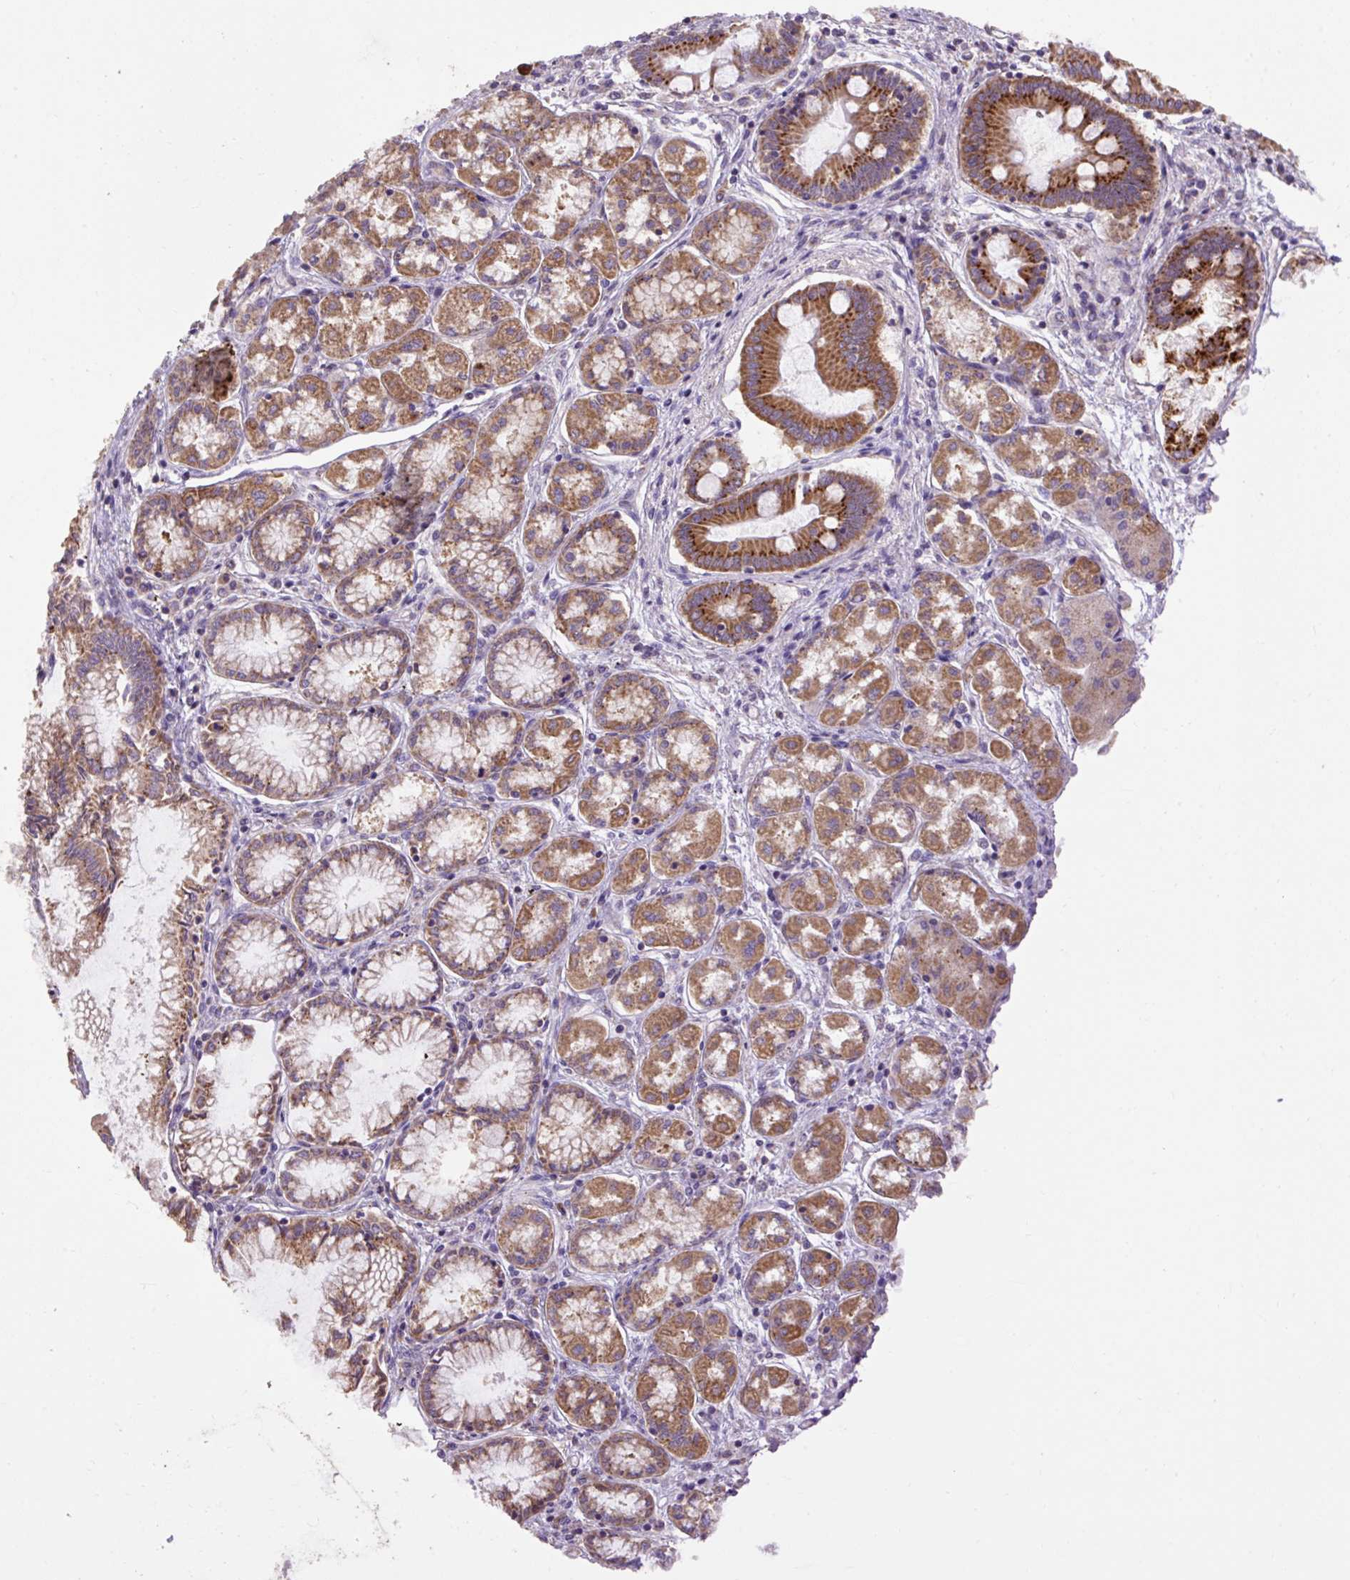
{"staining": {"intensity": "moderate", "quantity": ">75%", "location": "cytoplasmic/membranous"}, "tissue": "pancreatic cancer", "cell_type": "Tumor cells", "image_type": "cancer", "snomed": [{"axis": "morphology", "description": "Adenocarcinoma, NOS"}, {"axis": "topography", "description": "Pancreas"}], "caption": "Protein expression analysis of human pancreatic cancer (adenocarcinoma) reveals moderate cytoplasmic/membranous positivity in approximately >75% of tumor cells.", "gene": "ABR", "patient": {"sex": "female", "age": 50}}